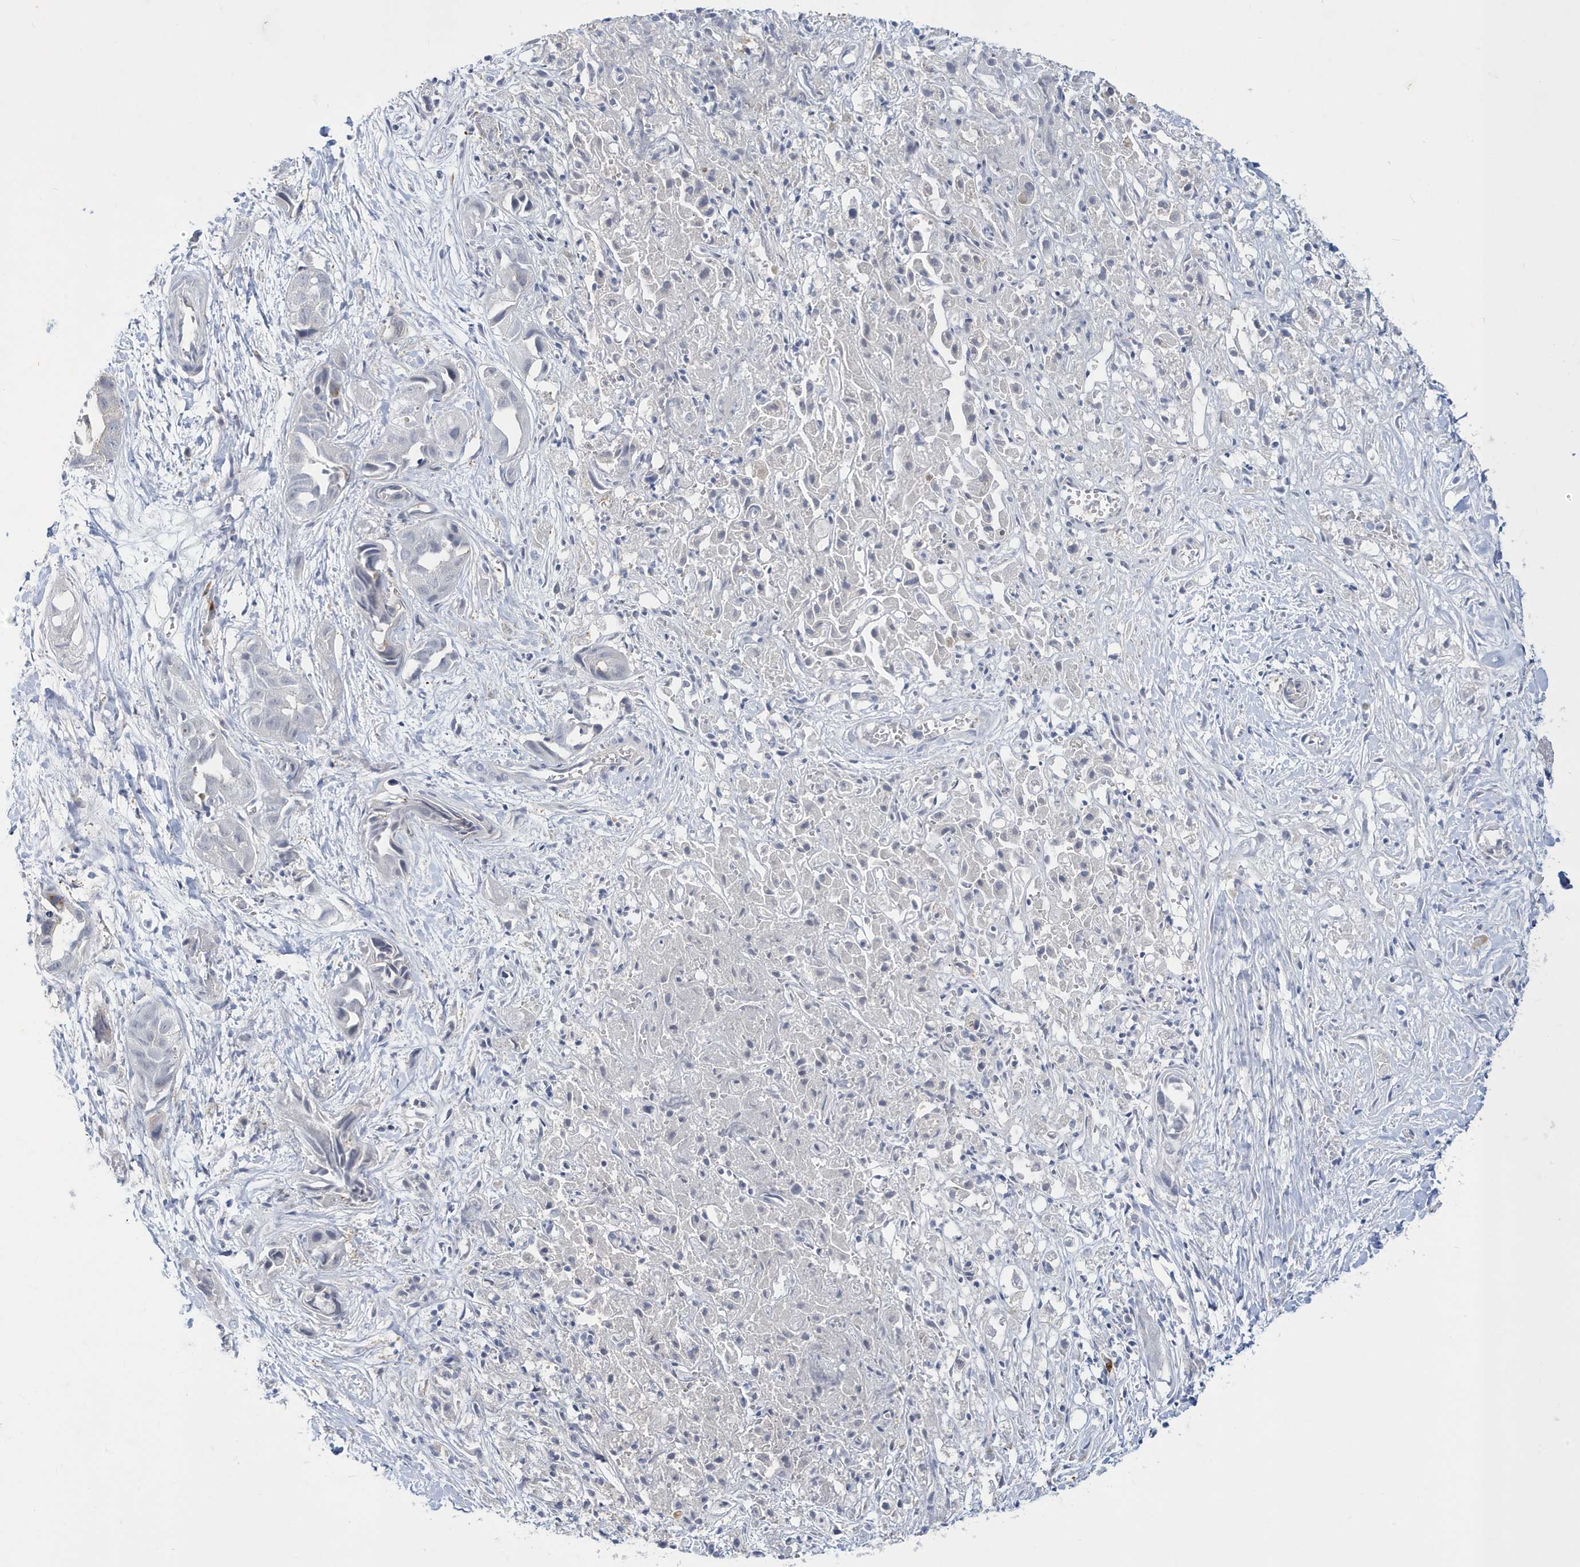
{"staining": {"intensity": "negative", "quantity": "none", "location": "none"}, "tissue": "liver cancer", "cell_type": "Tumor cells", "image_type": "cancer", "snomed": [{"axis": "morphology", "description": "Cholangiocarcinoma"}, {"axis": "topography", "description": "Liver"}], "caption": "High magnification brightfield microscopy of cholangiocarcinoma (liver) stained with DAB (brown) and counterstained with hematoxylin (blue): tumor cells show no significant staining.", "gene": "ZNF654", "patient": {"sex": "female", "age": 52}}